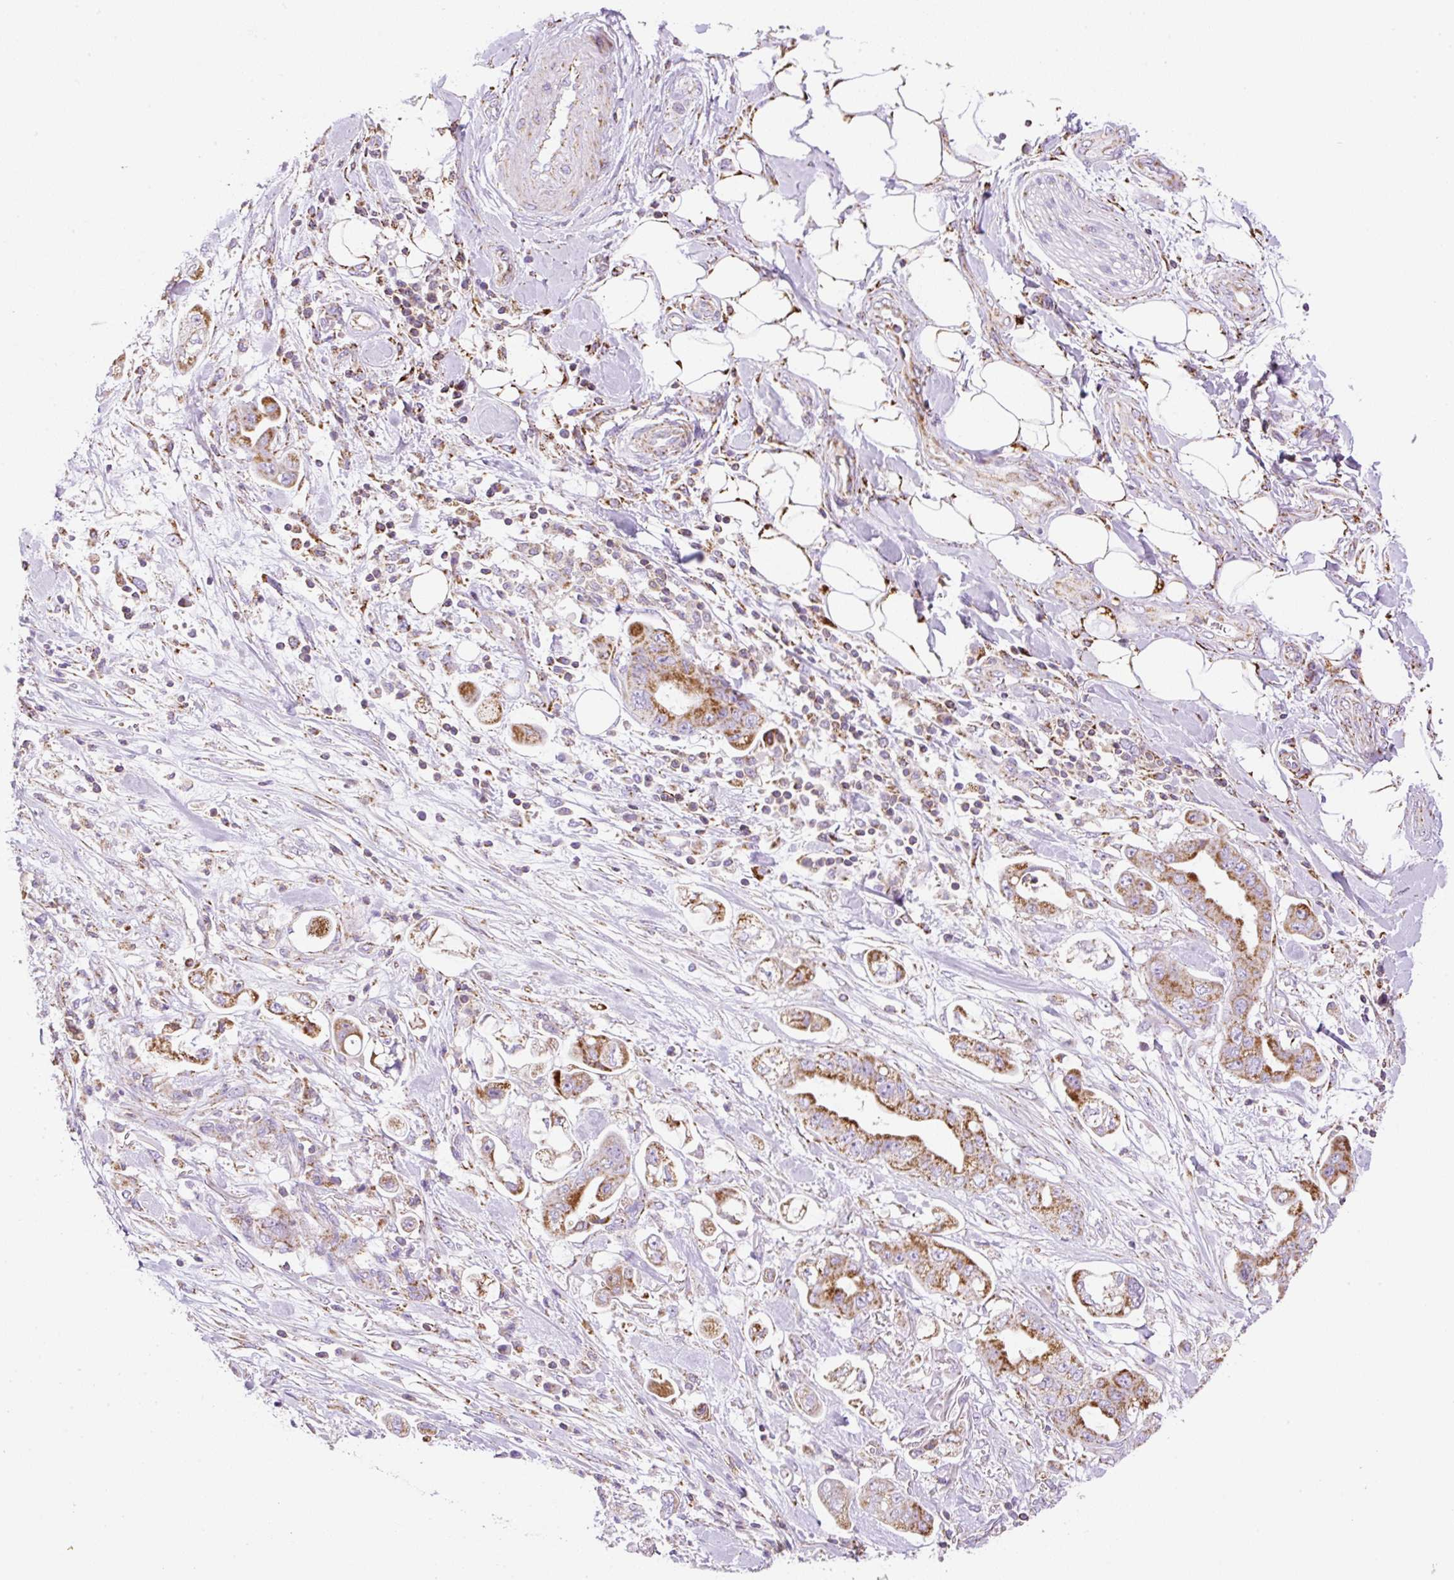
{"staining": {"intensity": "moderate", "quantity": ">75%", "location": "cytoplasmic/membranous"}, "tissue": "stomach cancer", "cell_type": "Tumor cells", "image_type": "cancer", "snomed": [{"axis": "morphology", "description": "Adenocarcinoma, NOS"}, {"axis": "topography", "description": "Stomach"}], "caption": "Adenocarcinoma (stomach) stained with DAB (3,3'-diaminobenzidine) immunohistochemistry demonstrates medium levels of moderate cytoplasmic/membranous positivity in about >75% of tumor cells.", "gene": "NF1", "patient": {"sex": "male", "age": 62}}